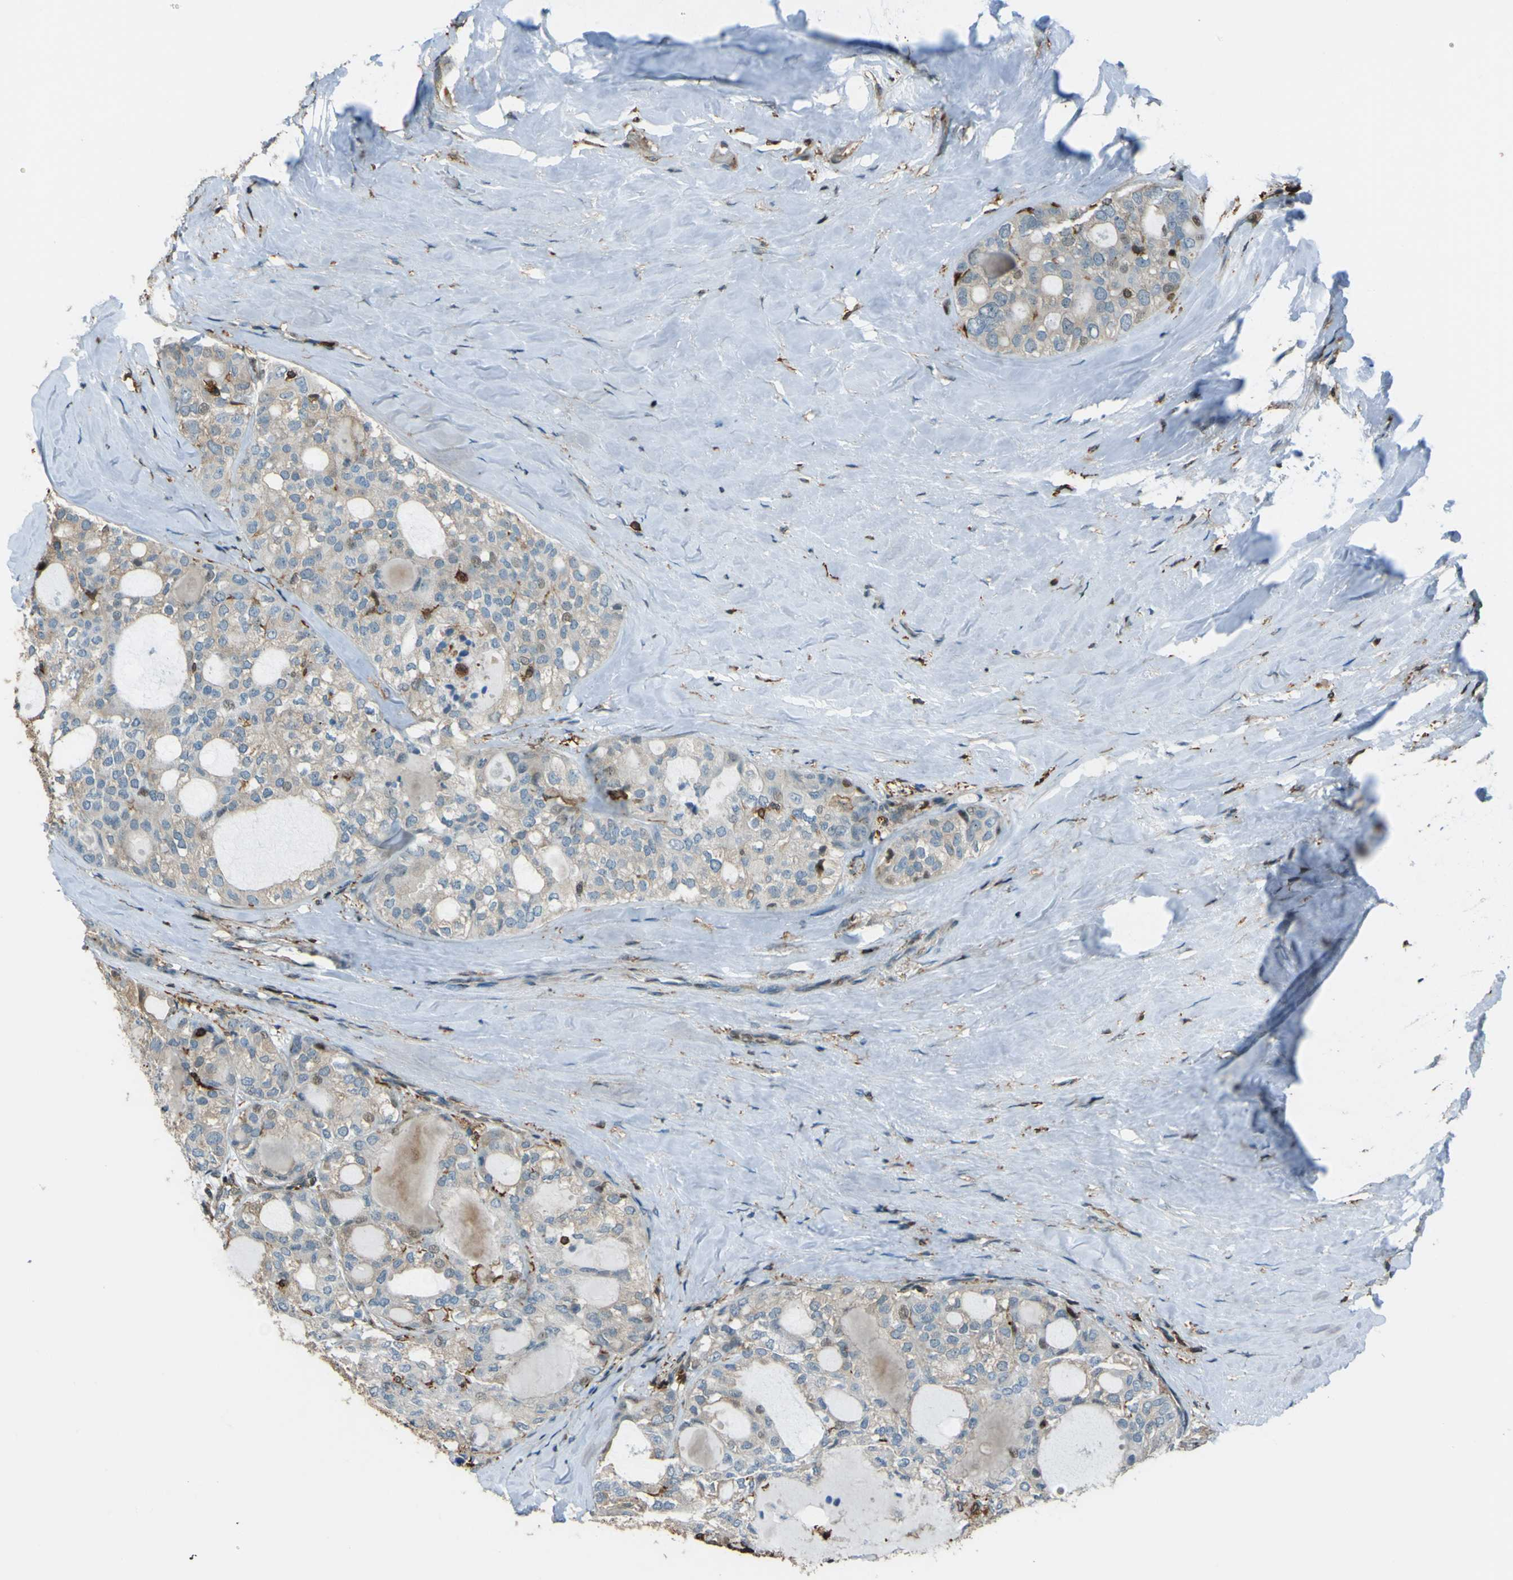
{"staining": {"intensity": "weak", "quantity": "<25%", "location": "cytoplasmic/membranous"}, "tissue": "thyroid cancer", "cell_type": "Tumor cells", "image_type": "cancer", "snomed": [{"axis": "morphology", "description": "Follicular adenoma carcinoma, NOS"}, {"axis": "topography", "description": "Thyroid gland"}], "caption": "DAB (3,3'-diaminobenzidine) immunohistochemical staining of thyroid cancer (follicular adenoma carcinoma) reveals no significant staining in tumor cells. The staining was performed using DAB to visualize the protein expression in brown, while the nuclei were stained in blue with hematoxylin (Magnification: 20x).", "gene": "PCDHB5", "patient": {"sex": "male", "age": 75}}